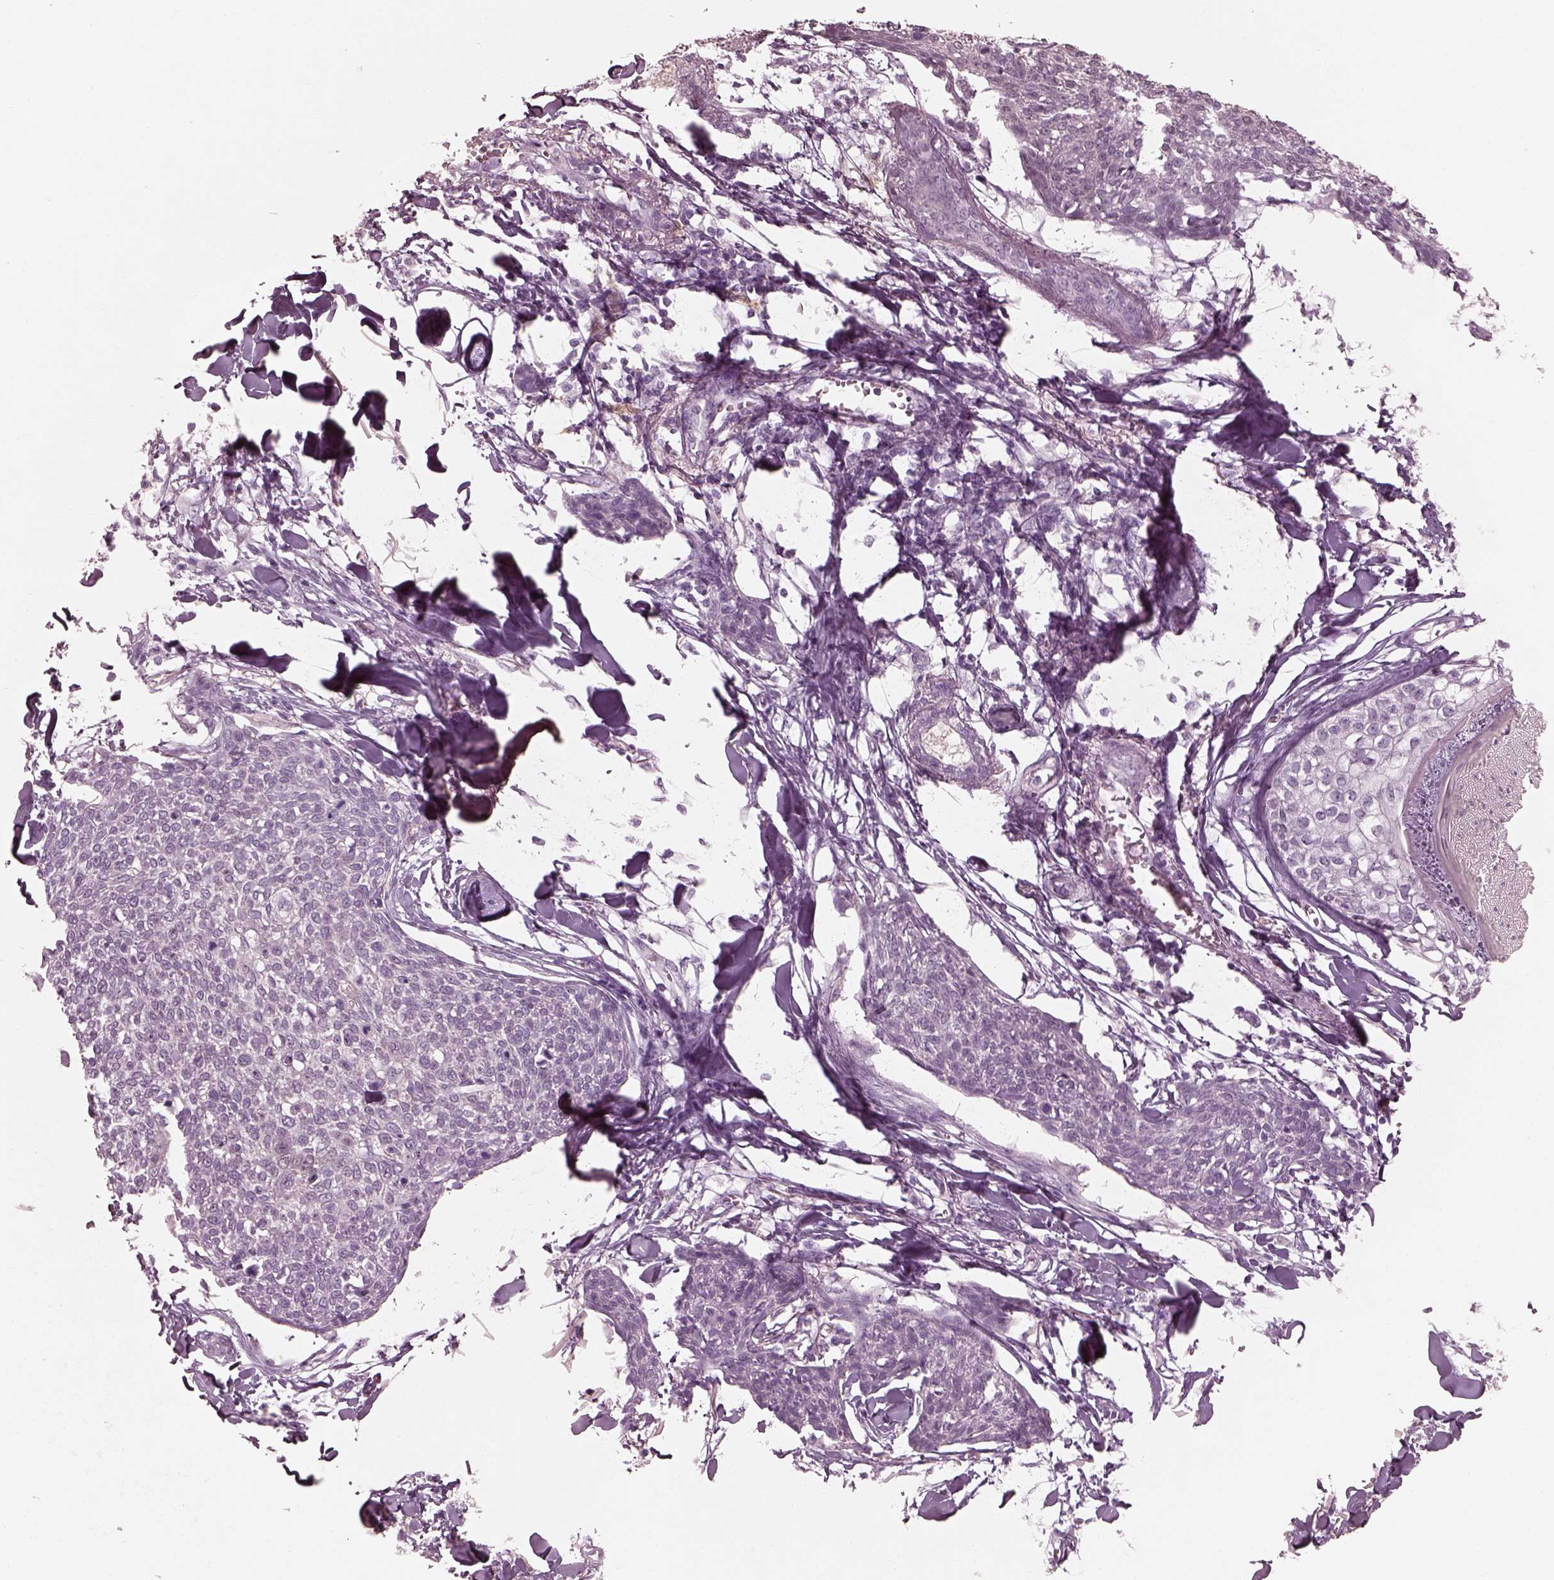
{"staining": {"intensity": "negative", "quantity": "none", "location": "none"}, "tissue": "skin cancer", "cell_type": "Tumor cells", "image_type": "cancer", "snomed": [{"axis": "morphology", "description": "Squamous cell carcinoma, NOS"}, {"axis": "topography", "description": "Skin"}, {"axis": "topography", "description": "Vulva"}], "caption": "Tumor cells show no significant expression in skin cancer.", "gene": "C2orf81", "patient": {"sex": "female", "age": 75}}